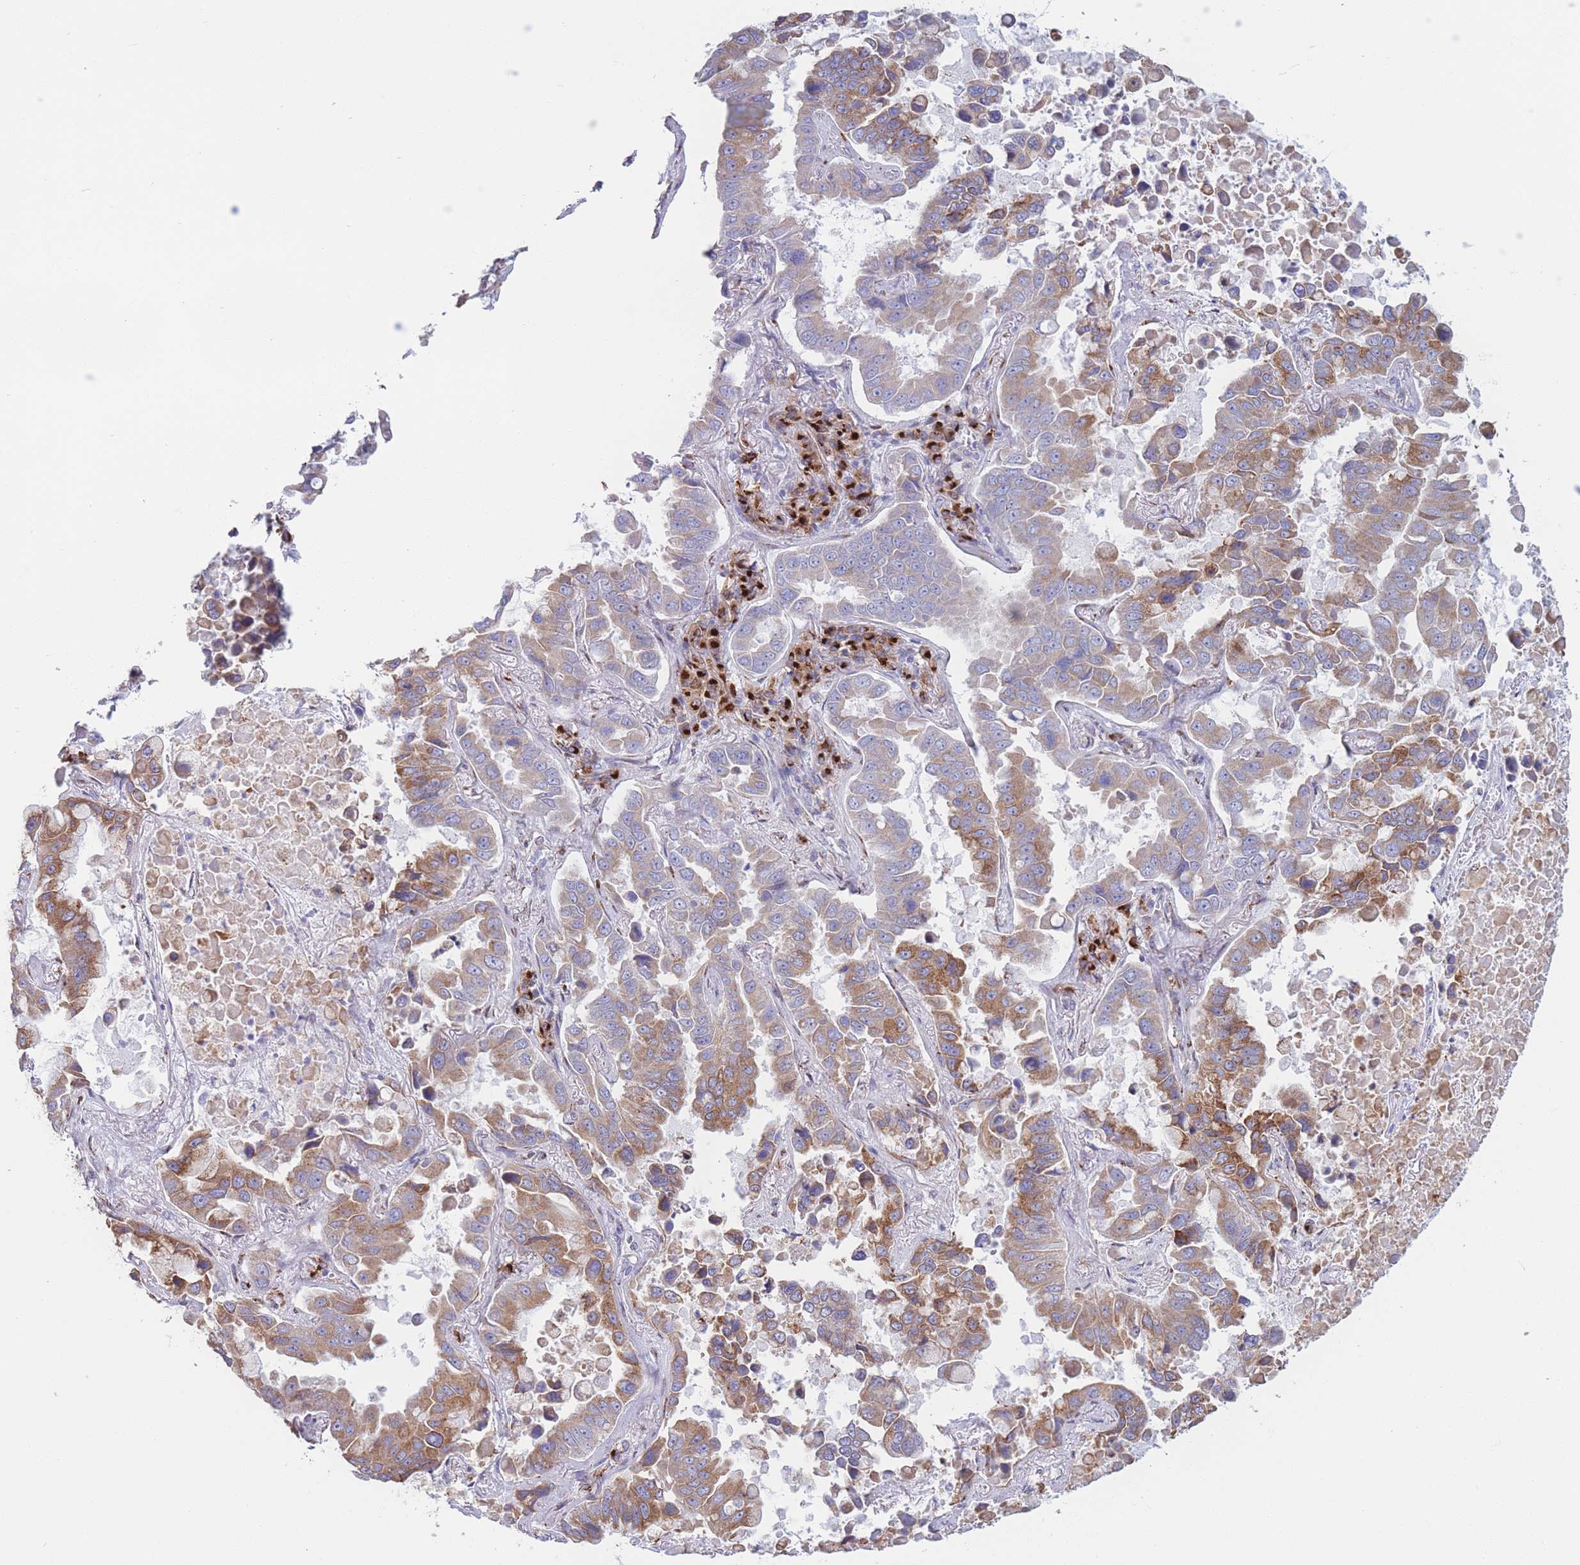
{"staining": {"intensity": "moderate", "quantity": ">75%", "location": "cytoplasmic/membranous"}, "tissue": "lung cancer", "cell_type": "Tumor cells", "image_type": "cancer", "snomed": [{"axis": "morphology", "description": "Adenocarcinoma, NOS"}, {"axis": "topography", "description": "Lung"}], "caption": "High-magnification brightfield microscopy of lung adenocarcinoma stained with DAB (brown) and counterstained with hematoxylin (blue). tumor cells exhibit moderate cytoplasmic/membranous positivity is present in about>75% of cells. Nuclei are stained in blue.", "gene": "MRPL30", "patient": {"sex": "male", "age": 64}}